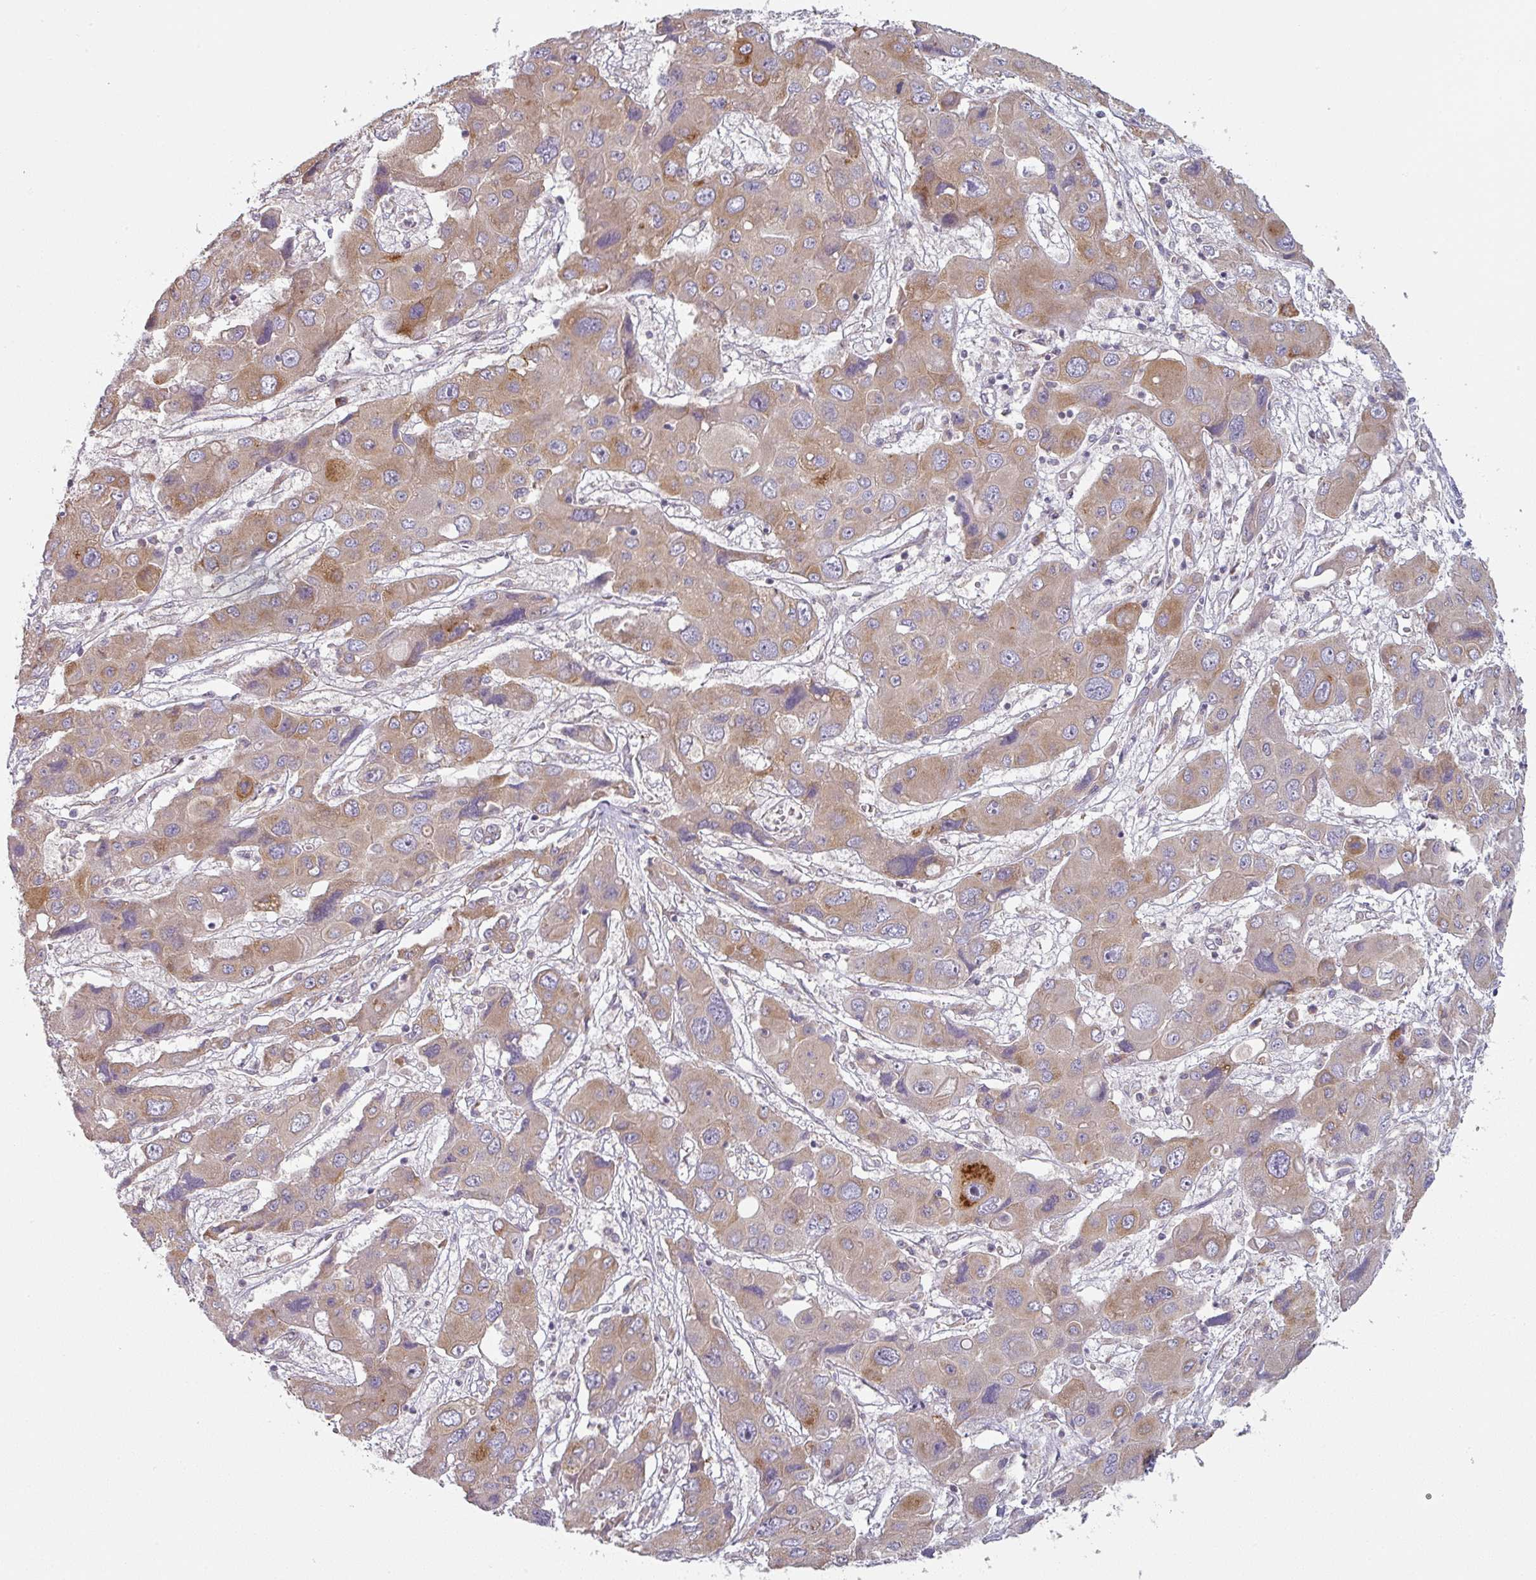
{"staining": {"intensity": "moderate", "quantity": "25%-75%", "location": "cytoplasmic/membranous"}, "tissue": "liver cancer", "cell_type": "Tumor cells", "image_type": "cancer", "snomed": [{"axis": "morphology", "description": "Cholangiocarcinoma"}, {"axis": "topography", "description": "Liver"}], "caption": "This micrograph exhibits liver cancer (cholangiocarcinoma) stained with immunohistochemistry (IHC) to label a protein in brown. The cytoplasmic/membranous of tumor cells show moderate positivity for the protein. Nuclei are counter-stained blue.", "gene": "TAPT1", "patient": {"sex": "male", "age": 67}}